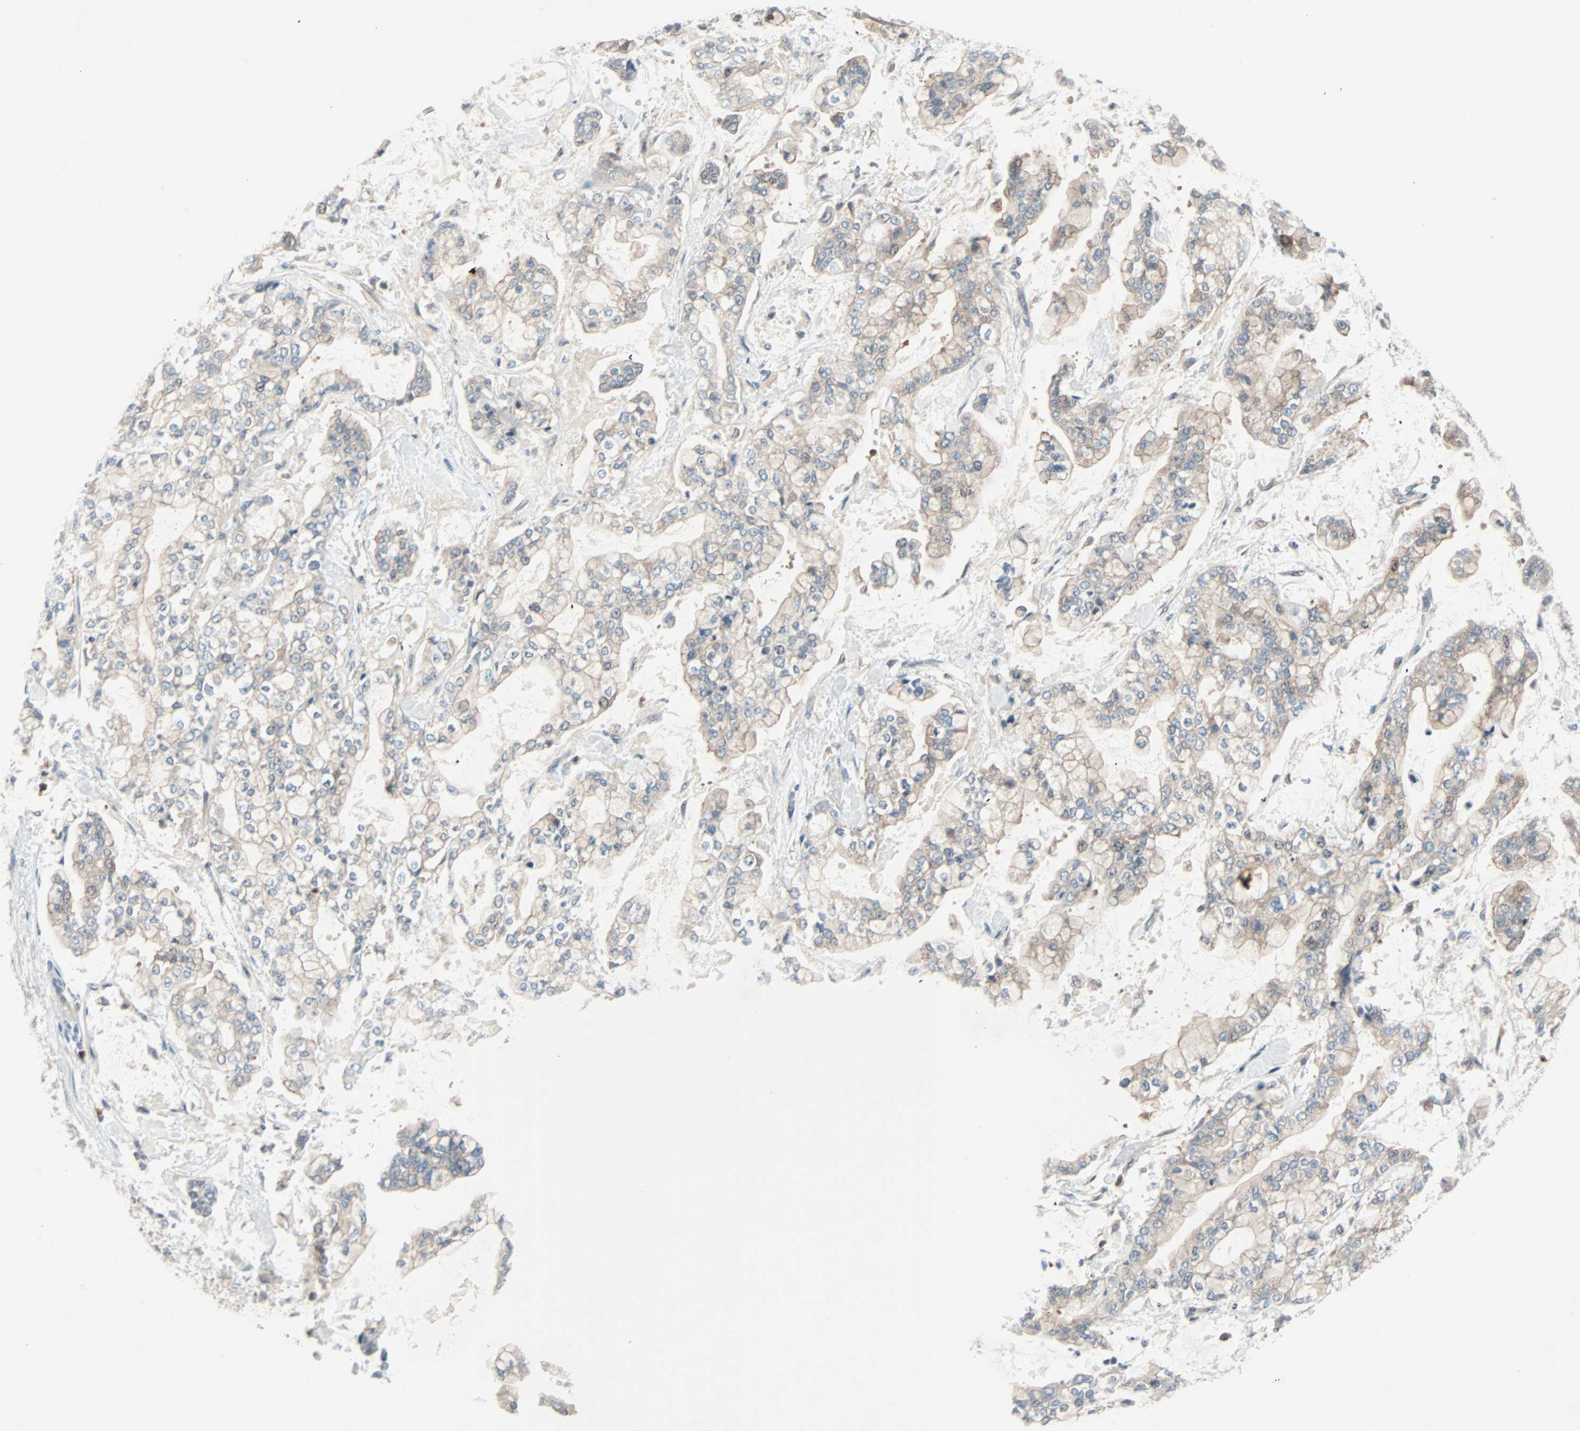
{"staining": {"intensity": "moderate", "quantity": ">75%", "location": "cytoplasmic/membranous"}, "tissue": "stomach cancer", "cell_type": "Tumor cells", "image_type": "cancer", "snomed": [{"axis": "morphology", "description": "Normal tissue, NOS"}, {"axis": "morphology", "description": "Adenocarcinoma, NOS"}, {"axis": "topography", "description": "Stomach, upper"}, {"axis": "topography", "description": "Stomach"}], "caption": "Stomach adenocarcinoma tissue demonstrates moderate cytoplasmic/membranous positivity in about >75% of tumor cells, visualized by immunohistochemistry.", "gene": "SMIM8", "patient": {"sex": "male", "age": 76}}